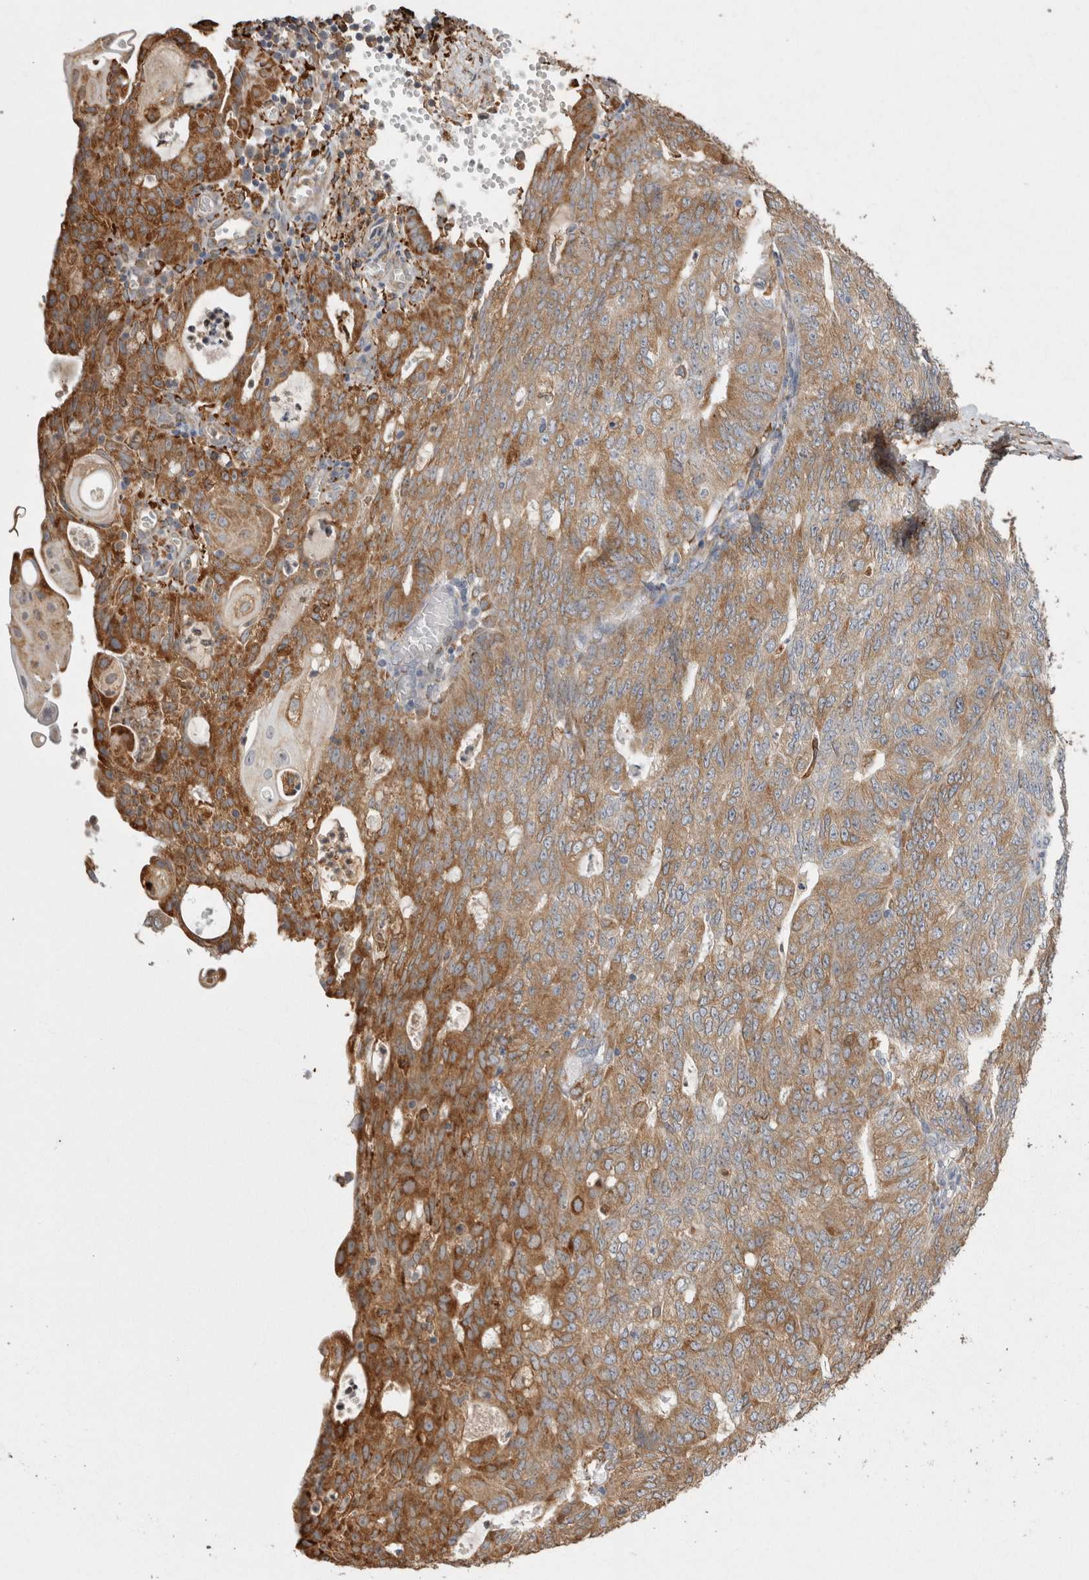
{"staining": {"intensity": "moderate", "quantity": ">75%", "location": "cytoplasmic/membranous"}, "tissue": "endometrial cancer", "cell_type": "Tumor cells", "image_type": "cancer", "snomed": [{"axis": "morphology", "description": "Adenocarcinoma, NOS"}, {"axis": "topography", "description": "Endometrium"}], "caption": "IHC (DAB (3,3'-diaminobenzidine)) staining of human endometrial adenocarcinoma reveals moderate cytoplasmic/membranous protein expression in approximately >75% of tumor cells.", "gene": "LRPAP1", "patient": {"sex": "female", "age": 32}}